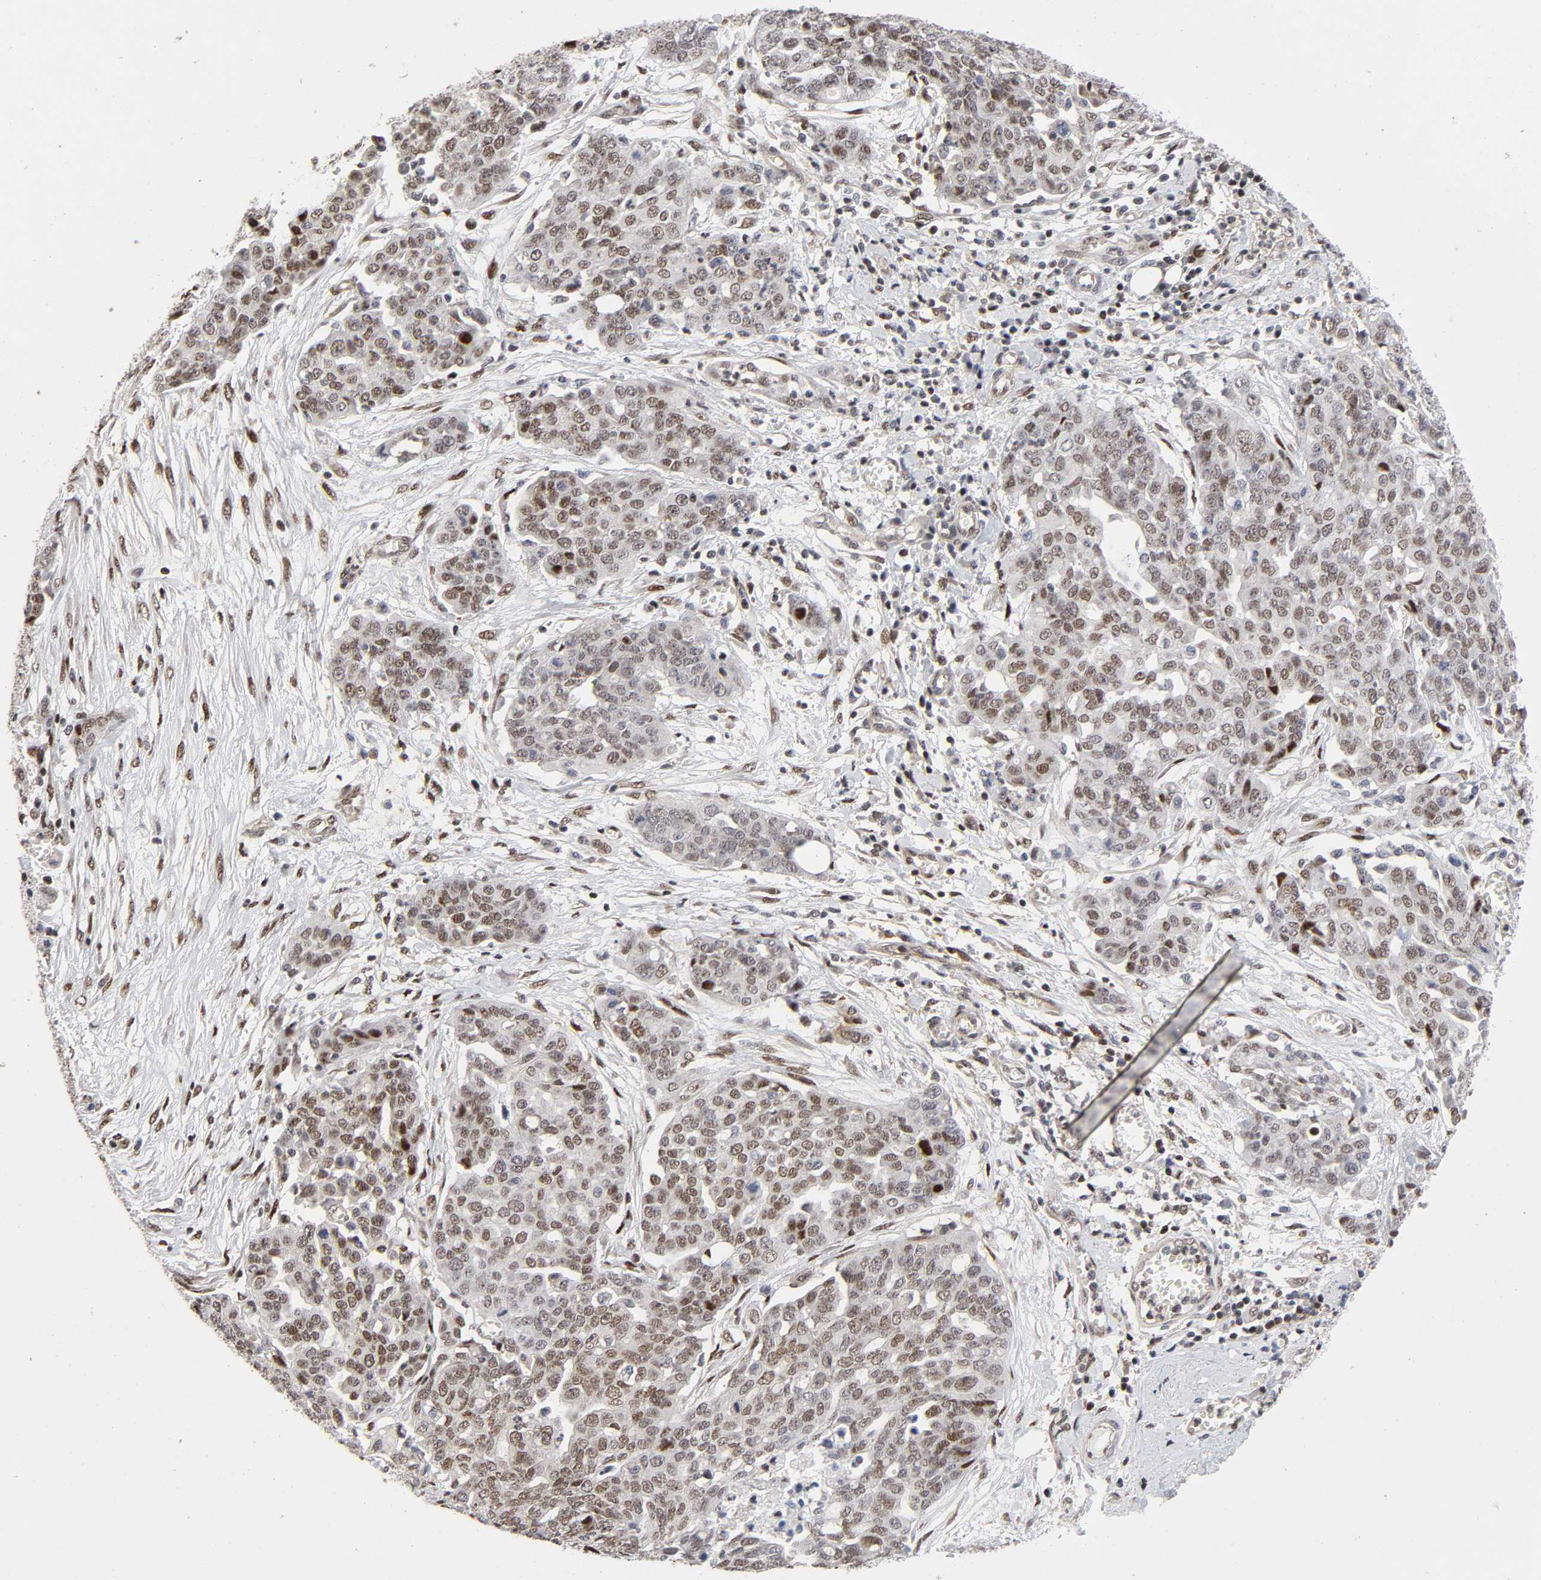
{"staining": {"intensity": "weak", "quantity": ">75%", "location": "nuclear"}, "tissue": "ovarian cancer", "cell_type": "Tumor cells", "image_type": "cancer", "snomed": [{"axis": "morphology", "description": "Cystadenocarcinoma, serous, NOS"}, {"axis": "topography", "description": "Soft tissue"}, {"axis": "topography", "description": "Ovary"}], "caption": "The micrograph shows staining of ovarian cancer, revealing weak nuclear protein positivity (brown color) within tumor cells.", "gene": "STK38", "patient": {"sex": "female", "age": 57}}